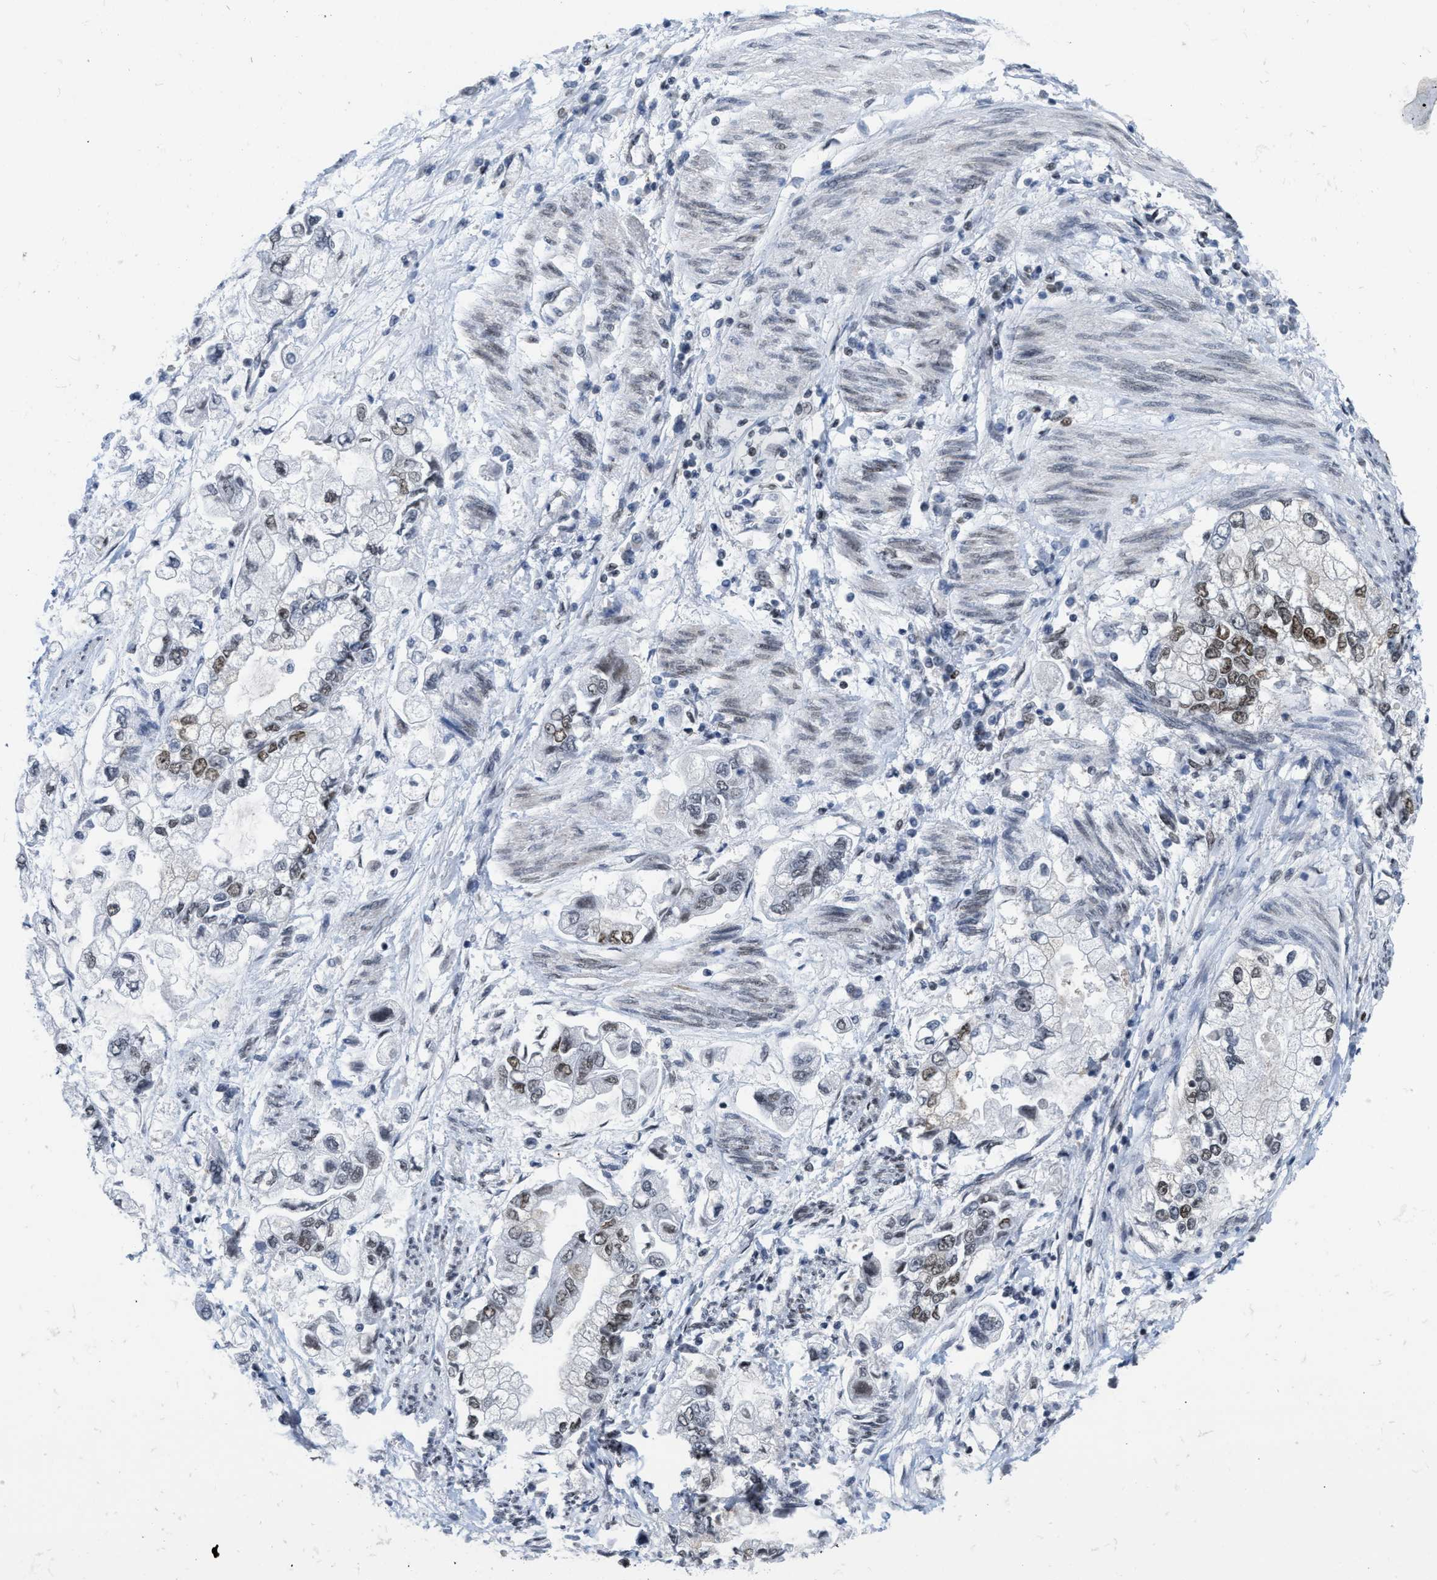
{"staining": {"intensity": "weak", "quantity": "25%-75%", "location": "nuclear"}, "tissue": "stomach cancer", "cell_type": "Tumor cells", "image_type": "cancer", "snomed": [{"axis": "morphology", "description": "Normal tissue, NOS"}, {"axis": "morphology", "description": "Adenocarcinoma, NOS"}, {"axis": "topography", "description": "Stomach"}], "caption": "About 25%-75% of tumor cells in adenocarcinoma (stomach) display weak nuclear protein positivity as visualized by brown immunohistochemical staining.", "gene": "MIER1", "patient": {"sex": "male", "age": 62}}